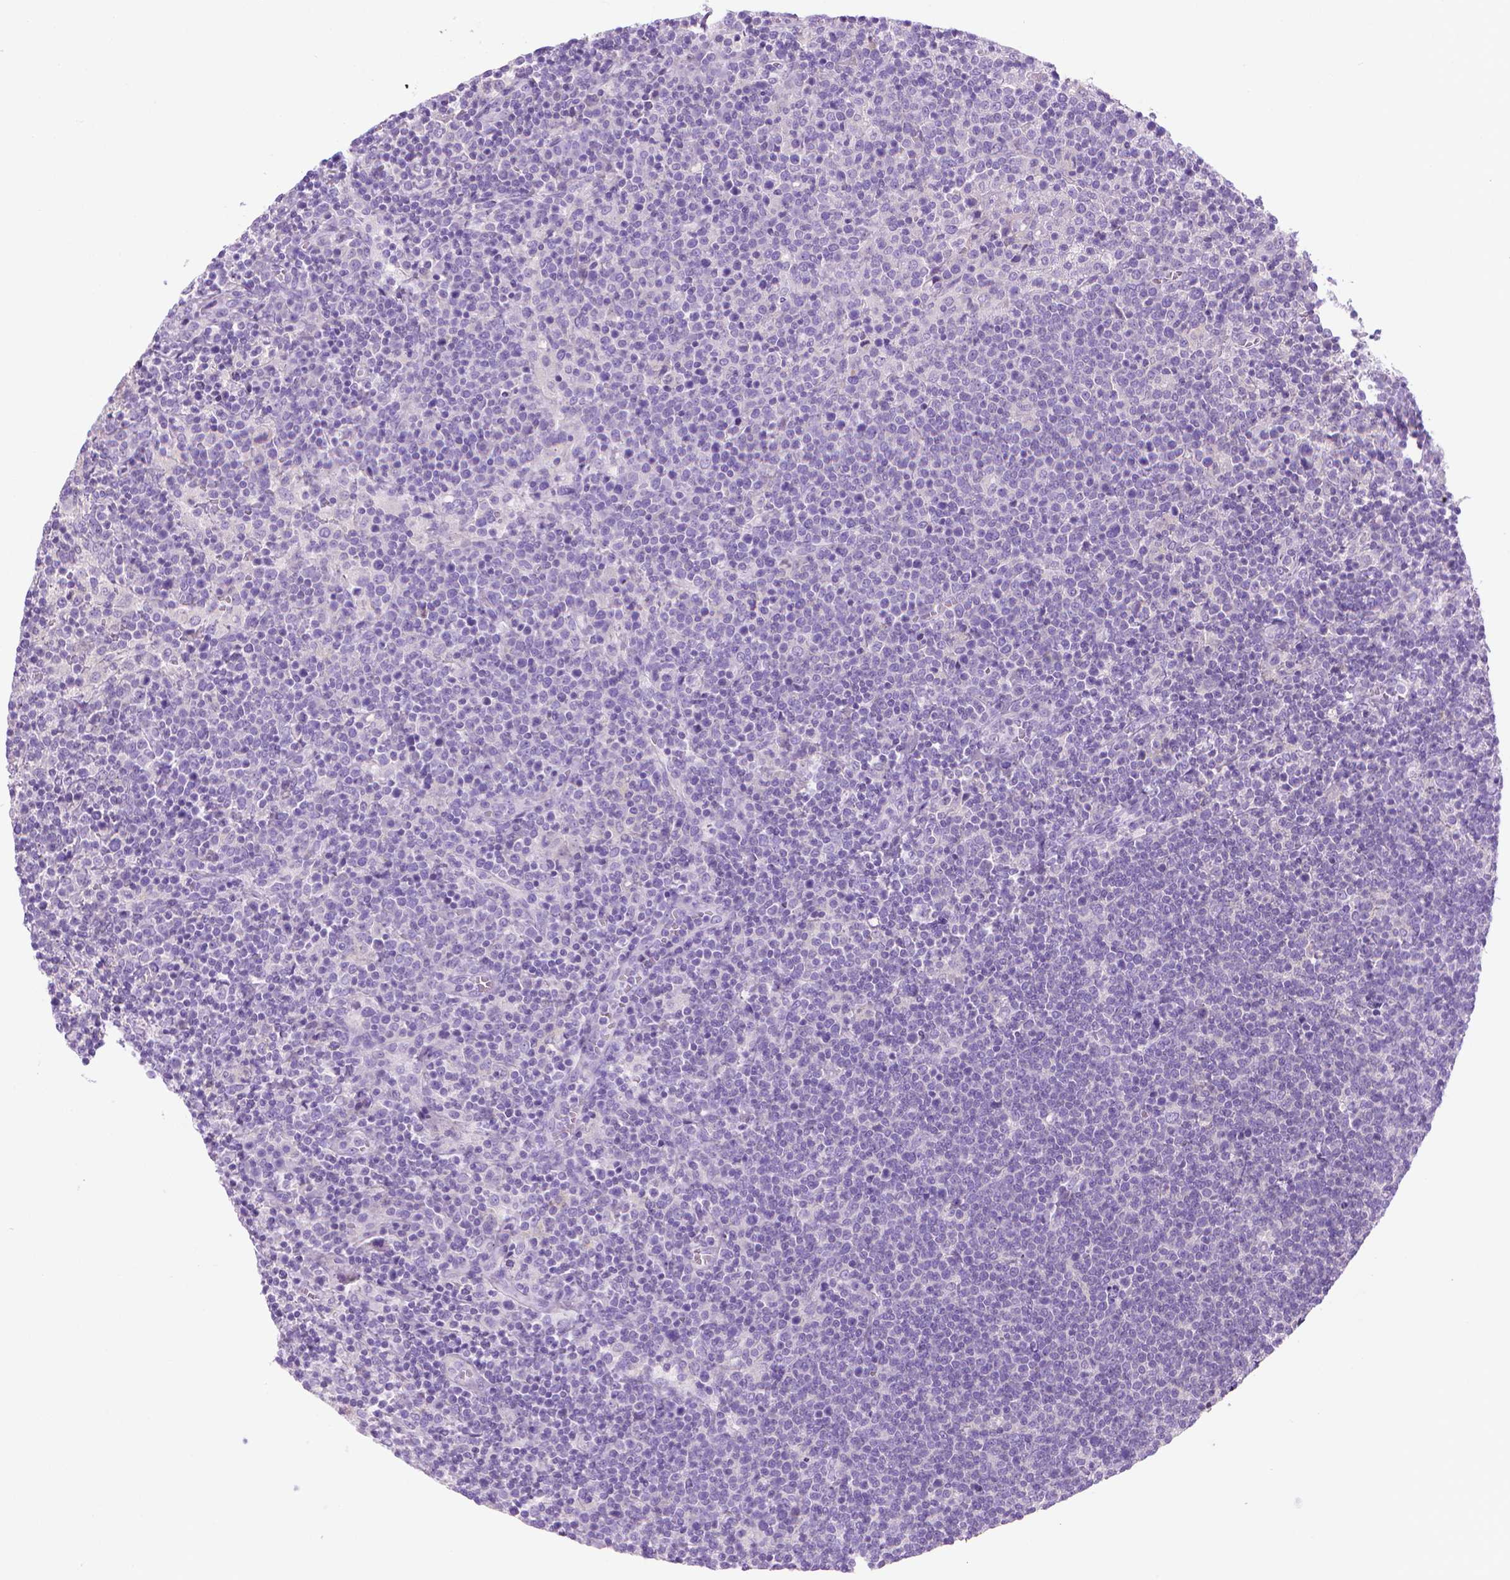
{"staining": {"intensity": "negative", "quantity": "none", "location": "none"}, "tissue": "lymphoma", "cell_type": "Tumor cells", "image_type": "cancer", "snomed": [{"axis": "morphology", "description": "Malignant lymphoma, non-Hodgkin's type, High grade"}, {"axis": "topography", "description": "Lymph node"}], "caption": "This photomicrograph is of lymphoma stained with IHC to label a protein in brown with the nuclei are counter-stained blue. There is no positivity in tumor cells.", "gene": "FASN", "patient": {"sex": "male", "age": 61}}